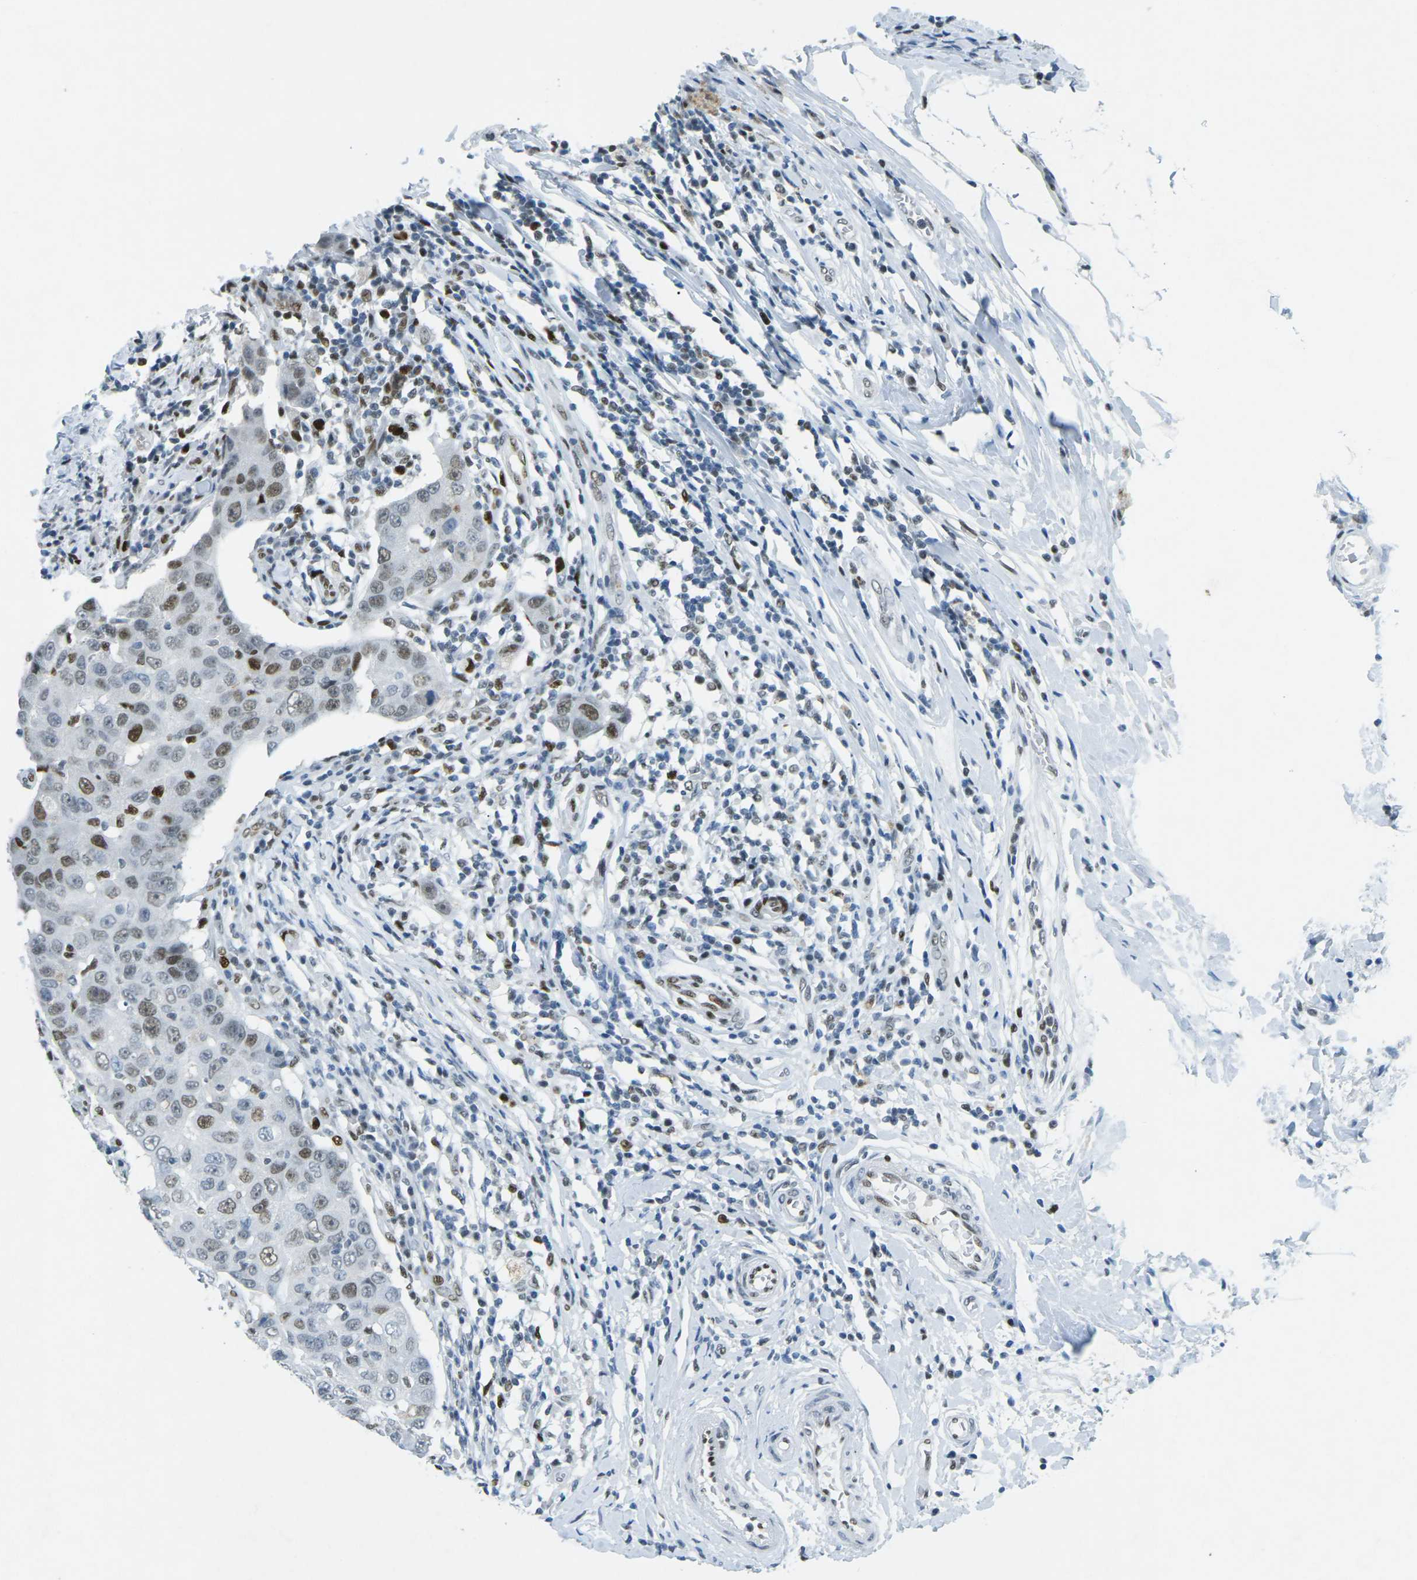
{"staining": {"intensity": "moderate", "quantity": ">75%", "location": "nuclear"}, "tissue": "breast cancer", "cell_type": "Tumor cells", "image_type": "cancer", "snomed": [{"axis": "morphology", "description": "Duct carcinoma"}, {"axis": "topography", "description": "Breast"}], "caption": "Immunohistochemistry of human breast cancer exhibits medium levels of moderate nuclear positivity in about >75% of tumor cells. The staining is performed using DAB (3,3'-diaminobenzidine) brown chromogen to label protein expression. The nuclei are counter-stained blue using hematoxylin.", "gene": "RB1", "patient": {"sex": "female", "age": 27}}